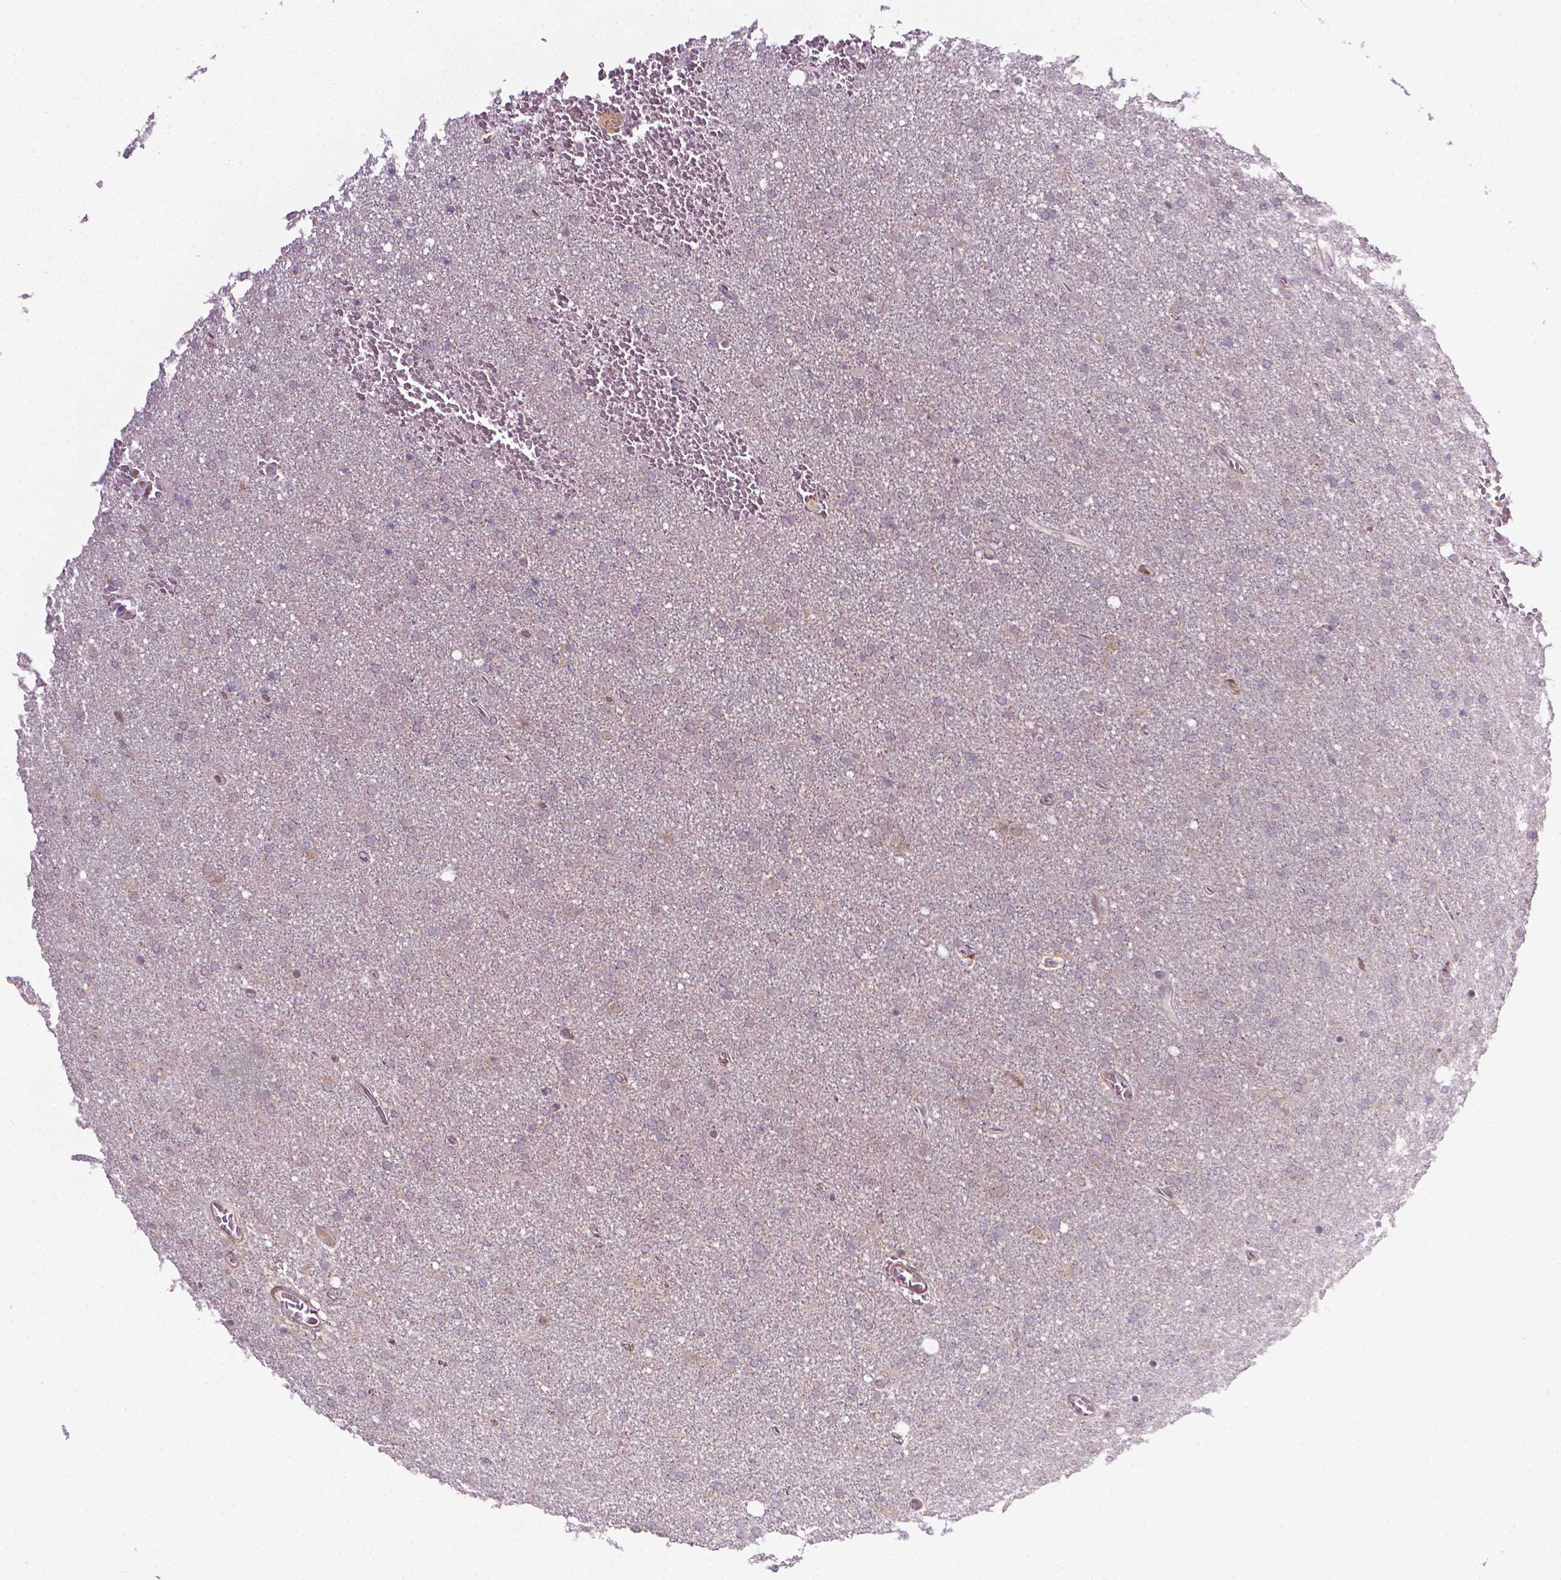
{"staining": {"intensity": "negative", "quantity": "none", "location": "none"}, "tissue": "glioma", "cell_type": "Tumor cells", "image_type": "cancer", "snomed": [{"axis": "morphology", "description": "Glioma, malignant, High grade"}, {"axis": "topography", "description": "Cerebral cortex"}], "caption": "High power microscopy image of an immunohistochemistry (IHC) photomicrograph of malignant glioma (high-grade), revealing no significant positivity in tumor cells.", "gene": "PRAG1", "patient": {"sex": "male", "age": 70}}